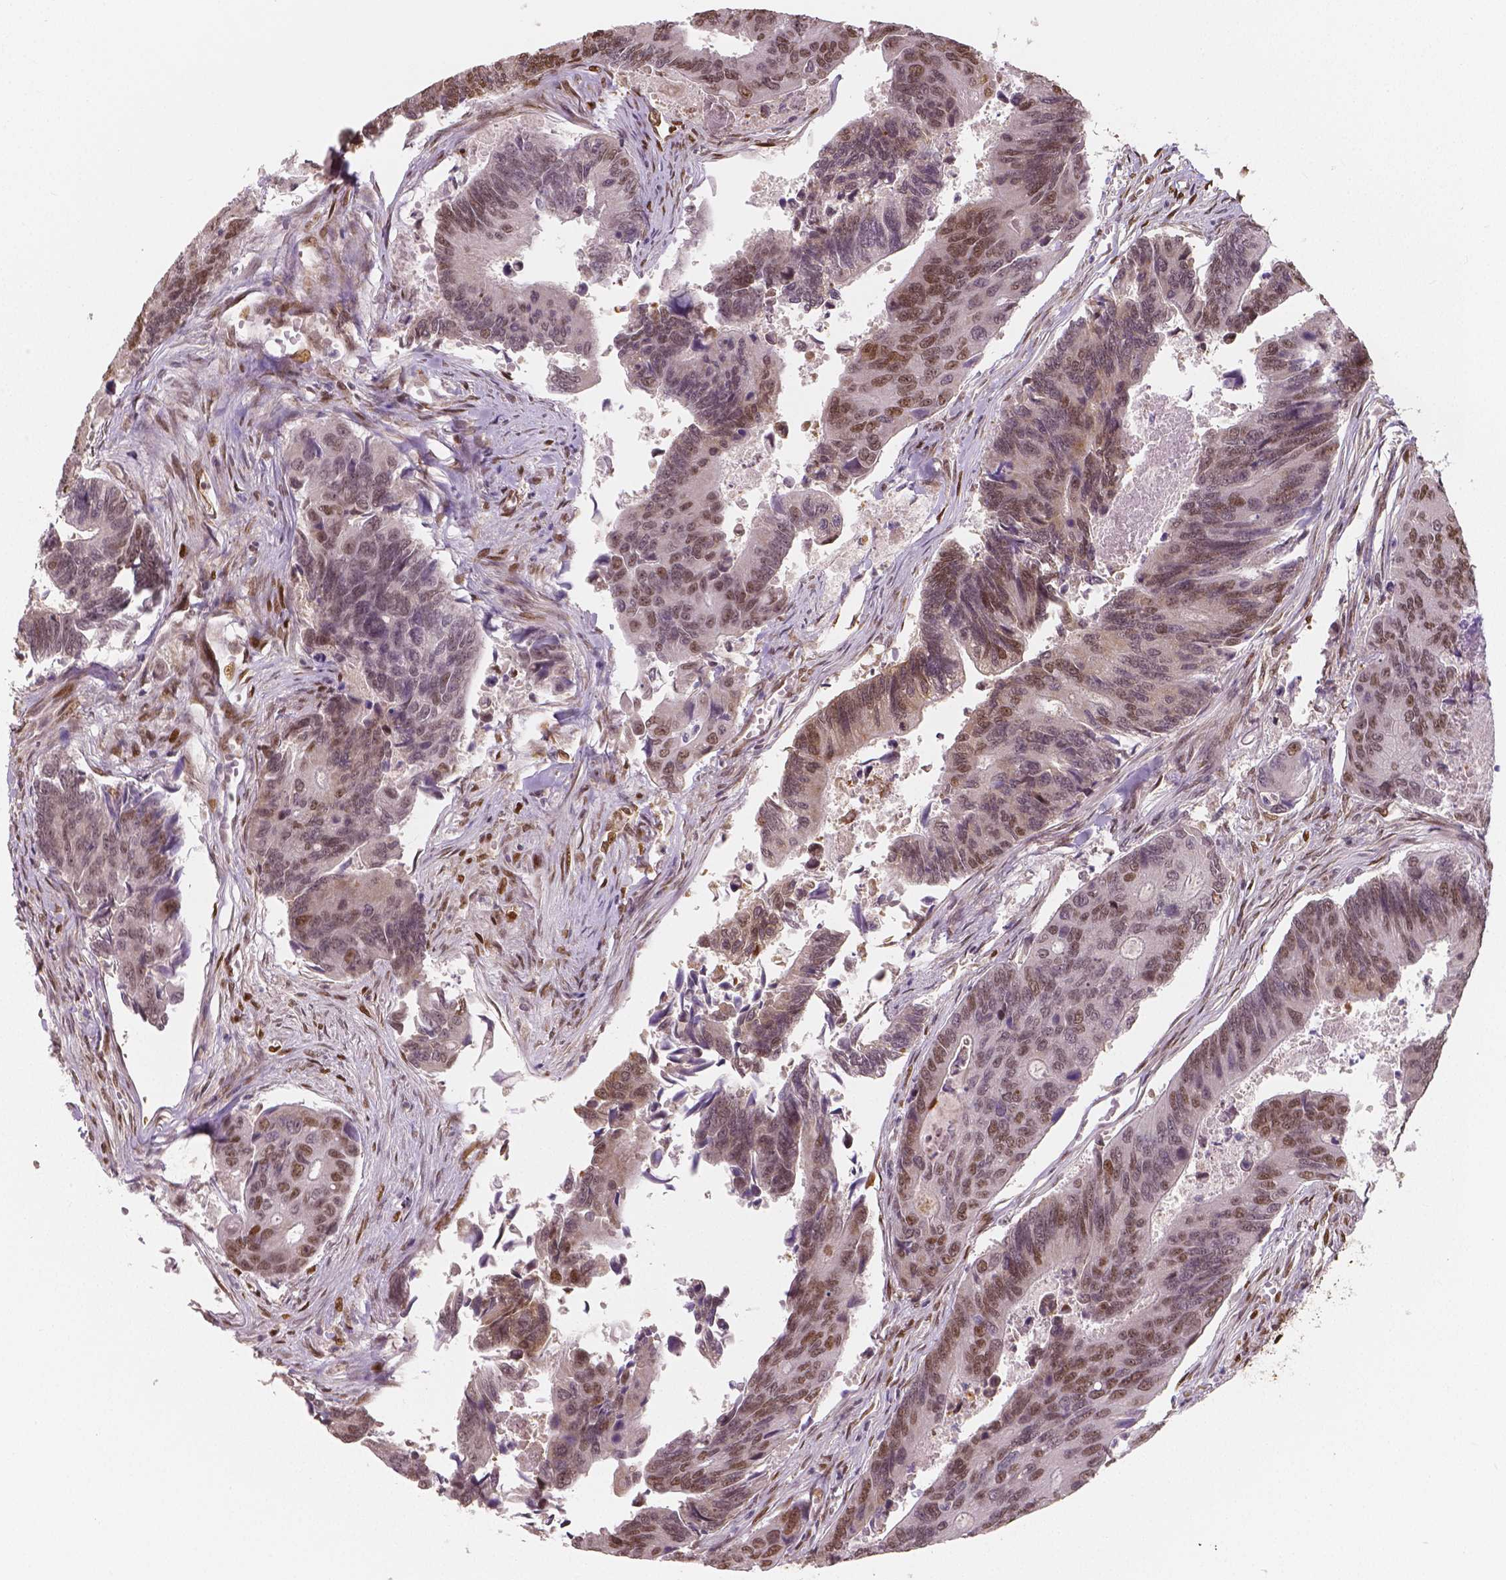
{"staining": {"intensity": "moderate", "quantity": "25%-75%", "location": "nuclear"}, "tissue": "colorectal cancer", "cell_type": "Tumor cells", "image_type": "cancer", "snomed": [{"axis": "morphology", "description": "Adenocarcinoma, NOS"}, {"axis": "topography", "description": "Colon"}], "caption": "This is a micrograph of immunohistochemistry (IHC) staining of colorectal cancer, which shows moderate positivity in the nuclear of tumor cells.", "gene": "NUCKS1", "patient": {"sex": "female", "age": 67}}